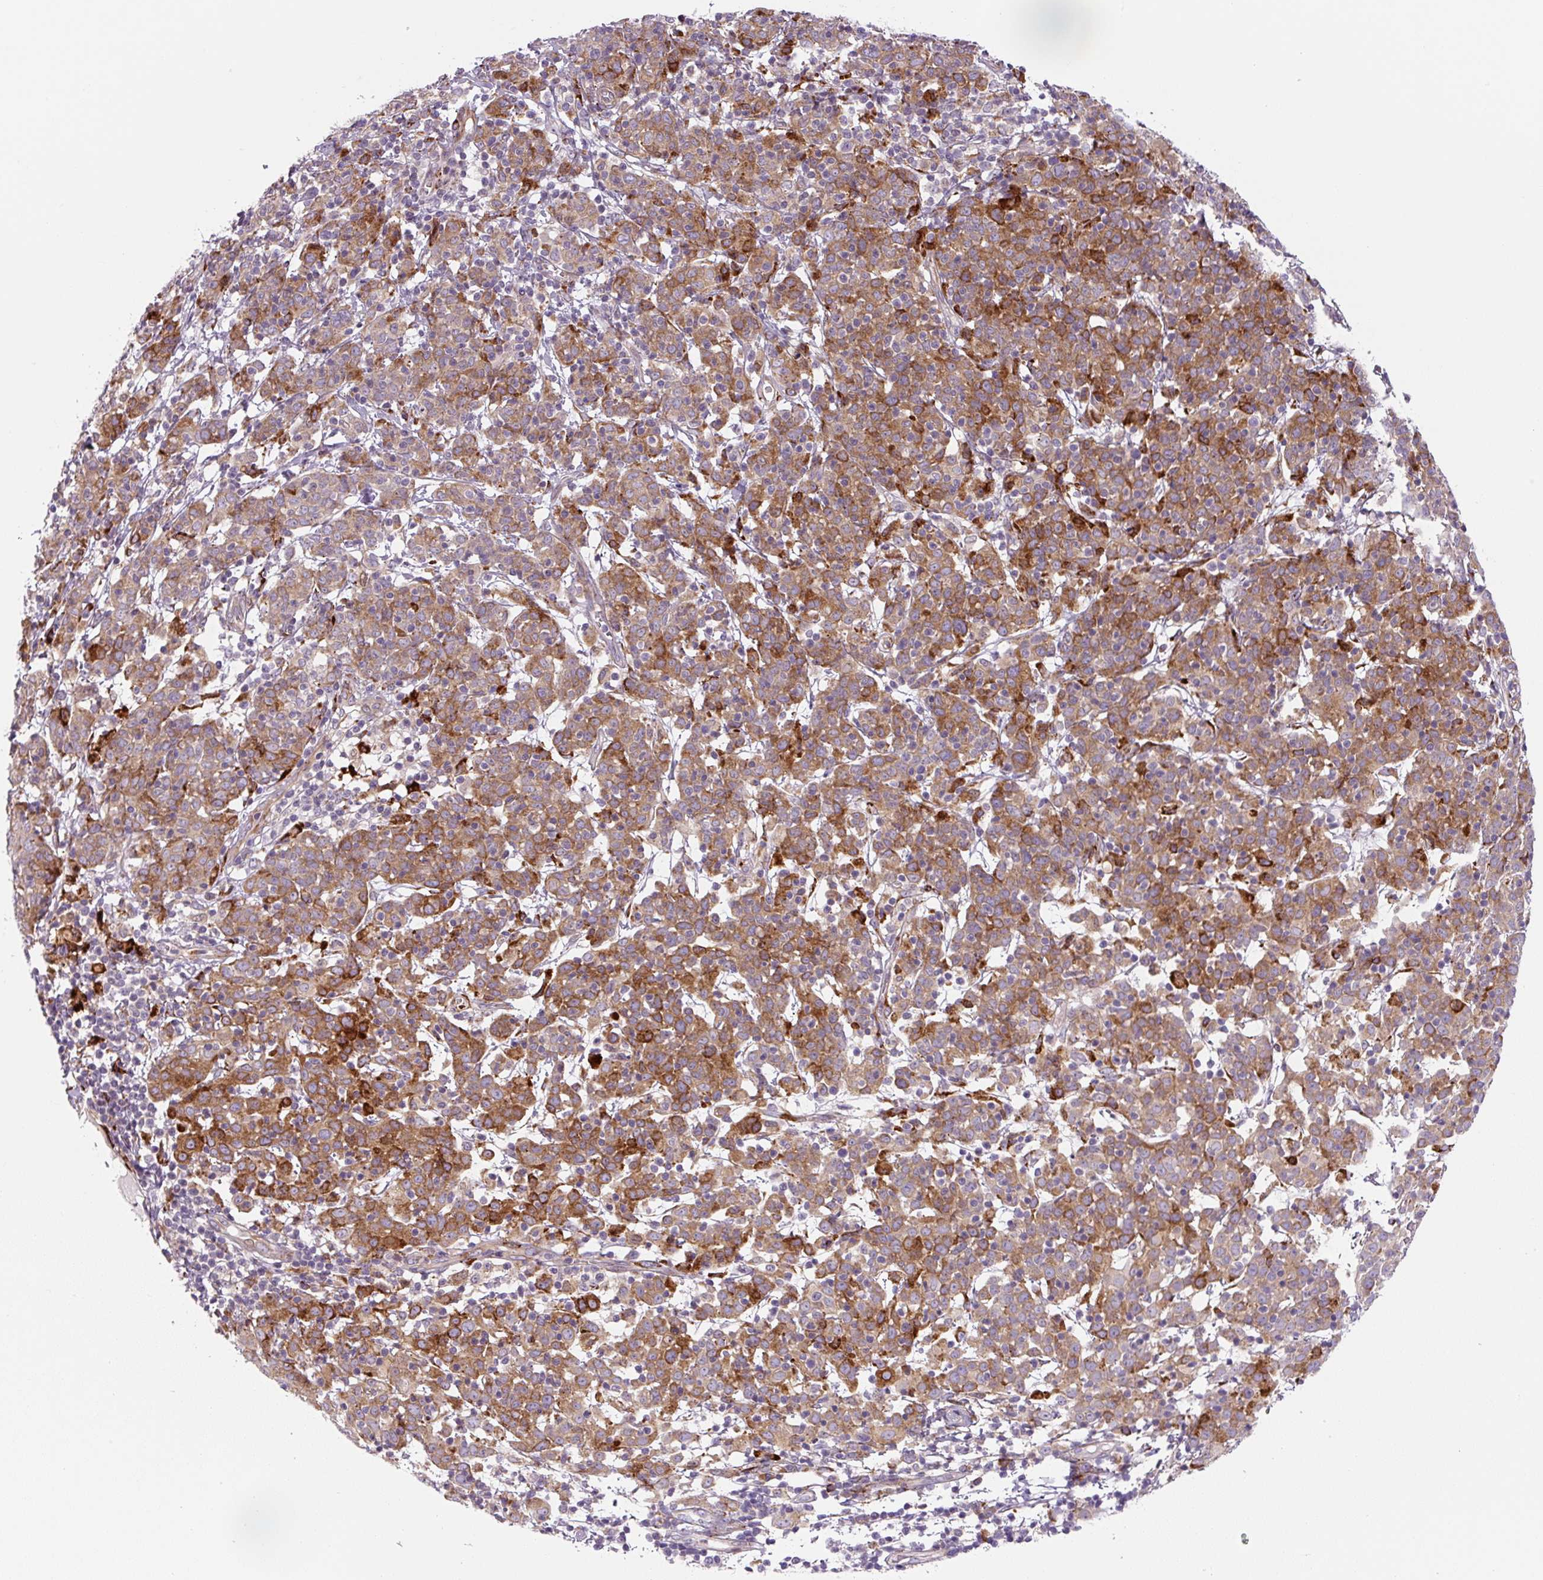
{"staining": {"intensity": "moderate", "quantity": ">75%", "location": "cytoplasmic/membranous"}, "tissue": "cervical cancer", "cell_type": "Tumor cells", "image_type": "cancer", "snomed": [{"axis": "morphology", "description": "Squamous cell carcinoma, NOS"}, {"axis": "topography", "description": "Cervix"}], "caption": "This histopathology image exhibits immunohistochemistry (IHC) staining of cervical cancer, with medium moderate cytoplasmic/membranous positivity in about >75% of tumor cells.", "gene": "DISP3", "patient": {"sex": "female", "age": 67}}